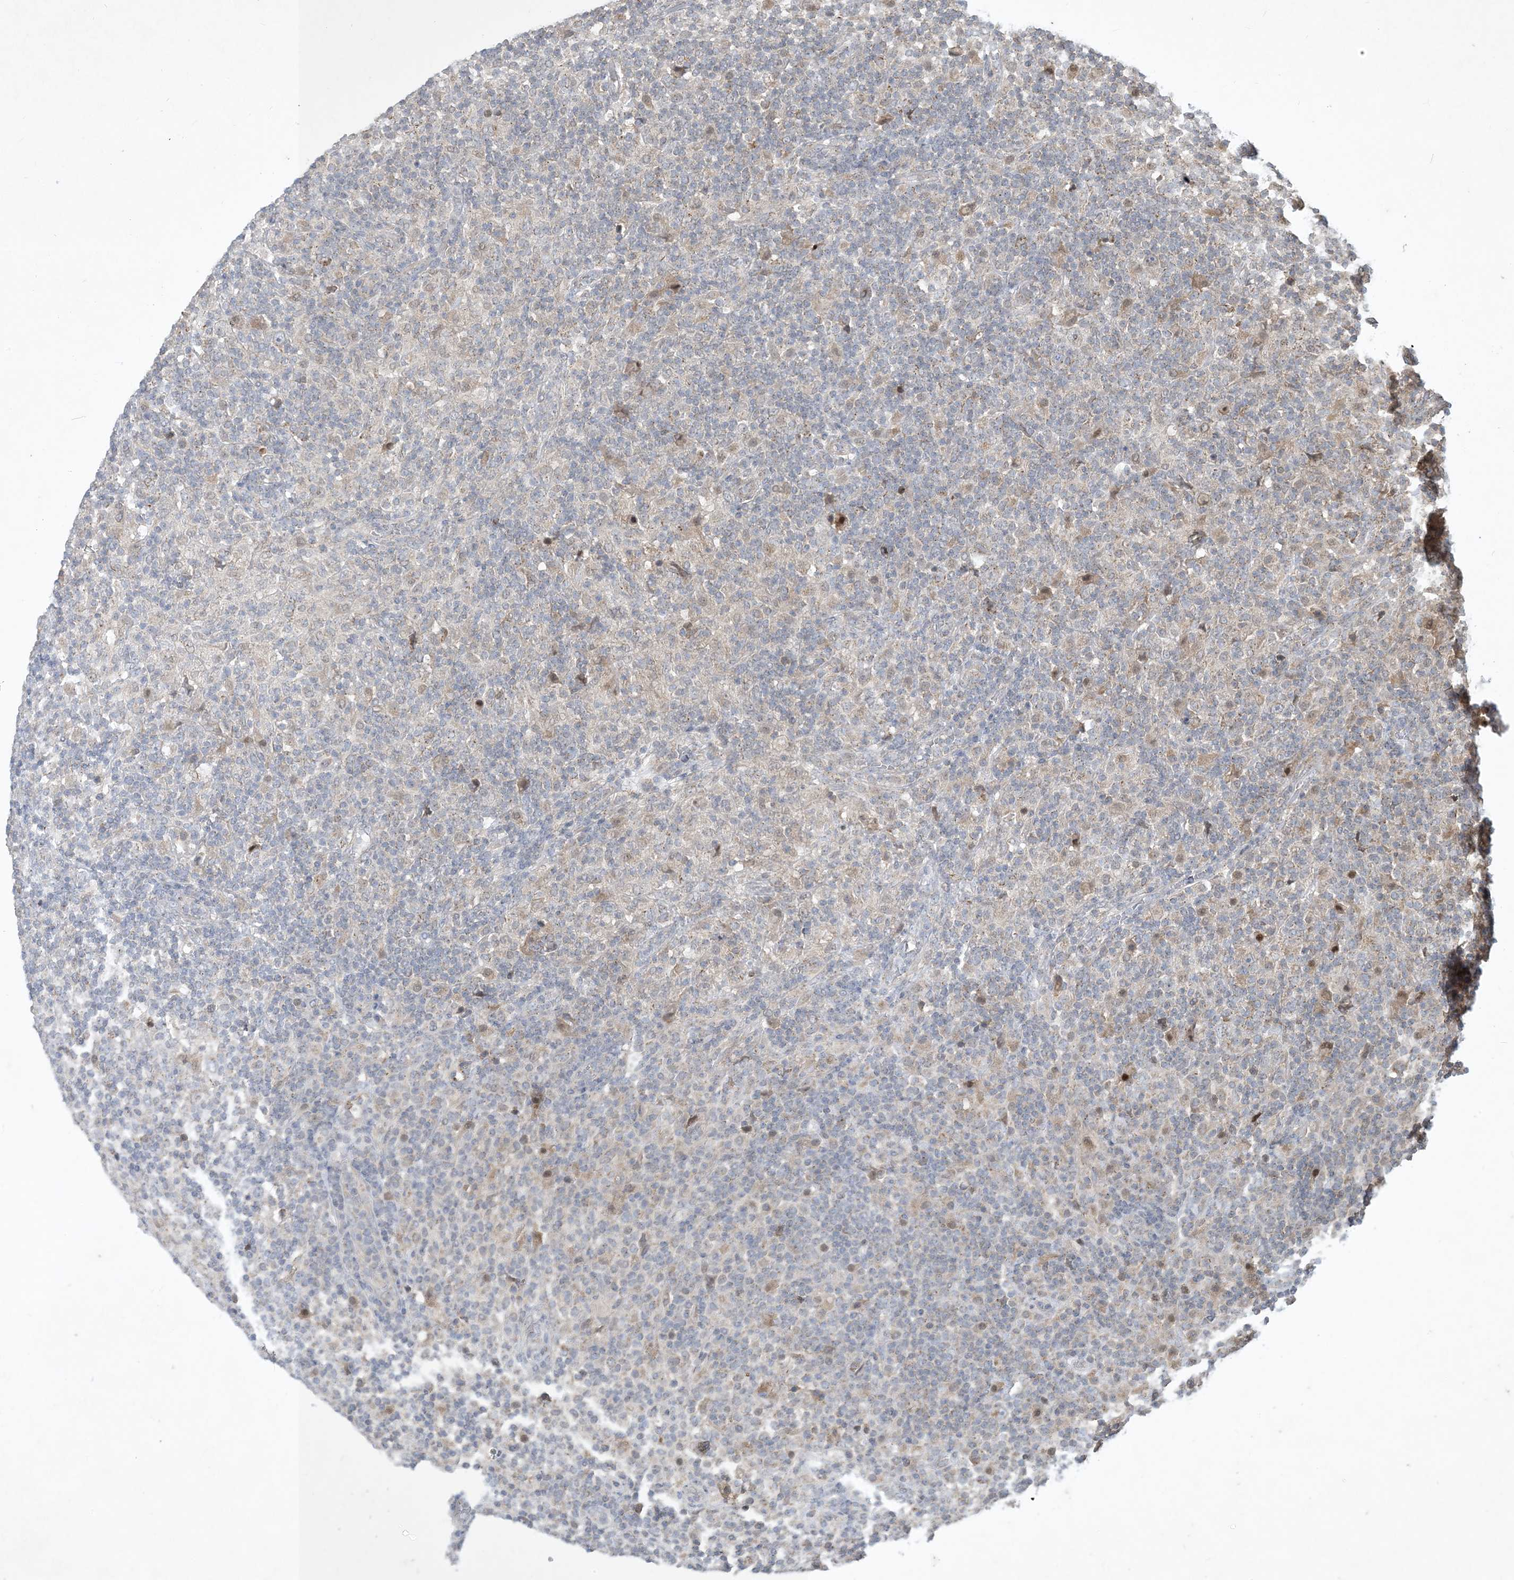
{"staining": {"intensity": "negative", "quantity": "none", "location": "none"}, "tissue": "lymphoma", "cell_type": "Tumor cells", "image_type": "cancer", "snomed": [{"axis": "morphology", "description": "Hodgkin's disease, NOS"}, {"axis": "topography", "description": "Lymph node"}], "caption": "Hodgkin's disease stained for a protein using immunohistochemistry (IHC) exhibits no expression tumor cells.", "gene": "CCDC14", "patient": {"sex": "male", "age": 70}}